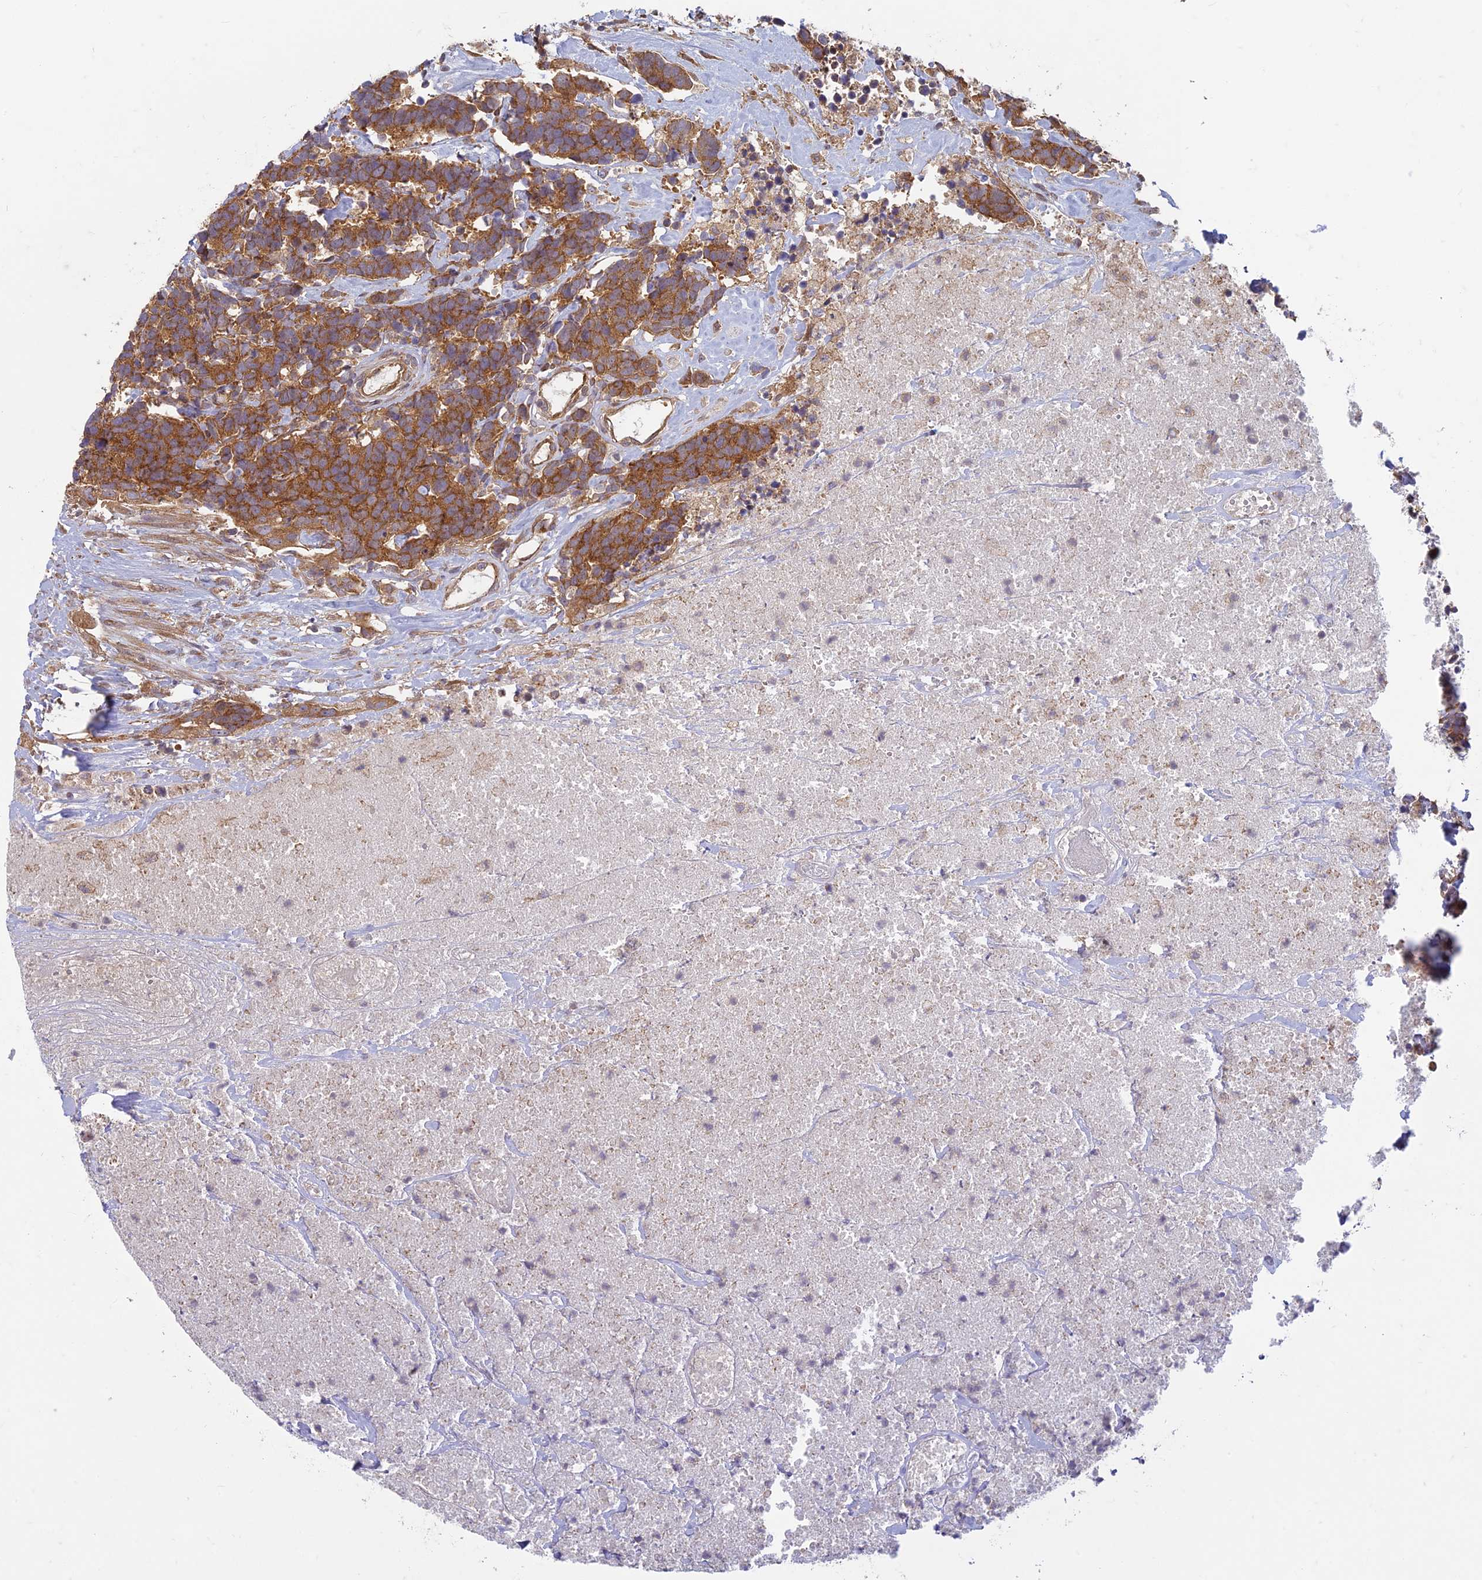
{"staining": {"intensity": "strong", "quantity": ">75%", "location": "cytoplasmic/membranous"}, "tissue": "carcinoid", "cell_type": "Tumor cells", "image_type": "cancer", "snomed": [{"axis": "morphology", "description": "Carcinoma, NOS"}, {"axis": "morphology", "description": "Carcinoid, malignant, NOS"}, {"axis": "topography", "description": "Urinary bladder"}], "caption": "Immunohistochemistry micrograph of human carcinoid stained for a protein (brown), which shows high levels of strong cytoplasmic/membranous expression in approximately >75% of tumor cells.", "gene": "TCF25", "patient": {"sex": "male", "age": 57}}